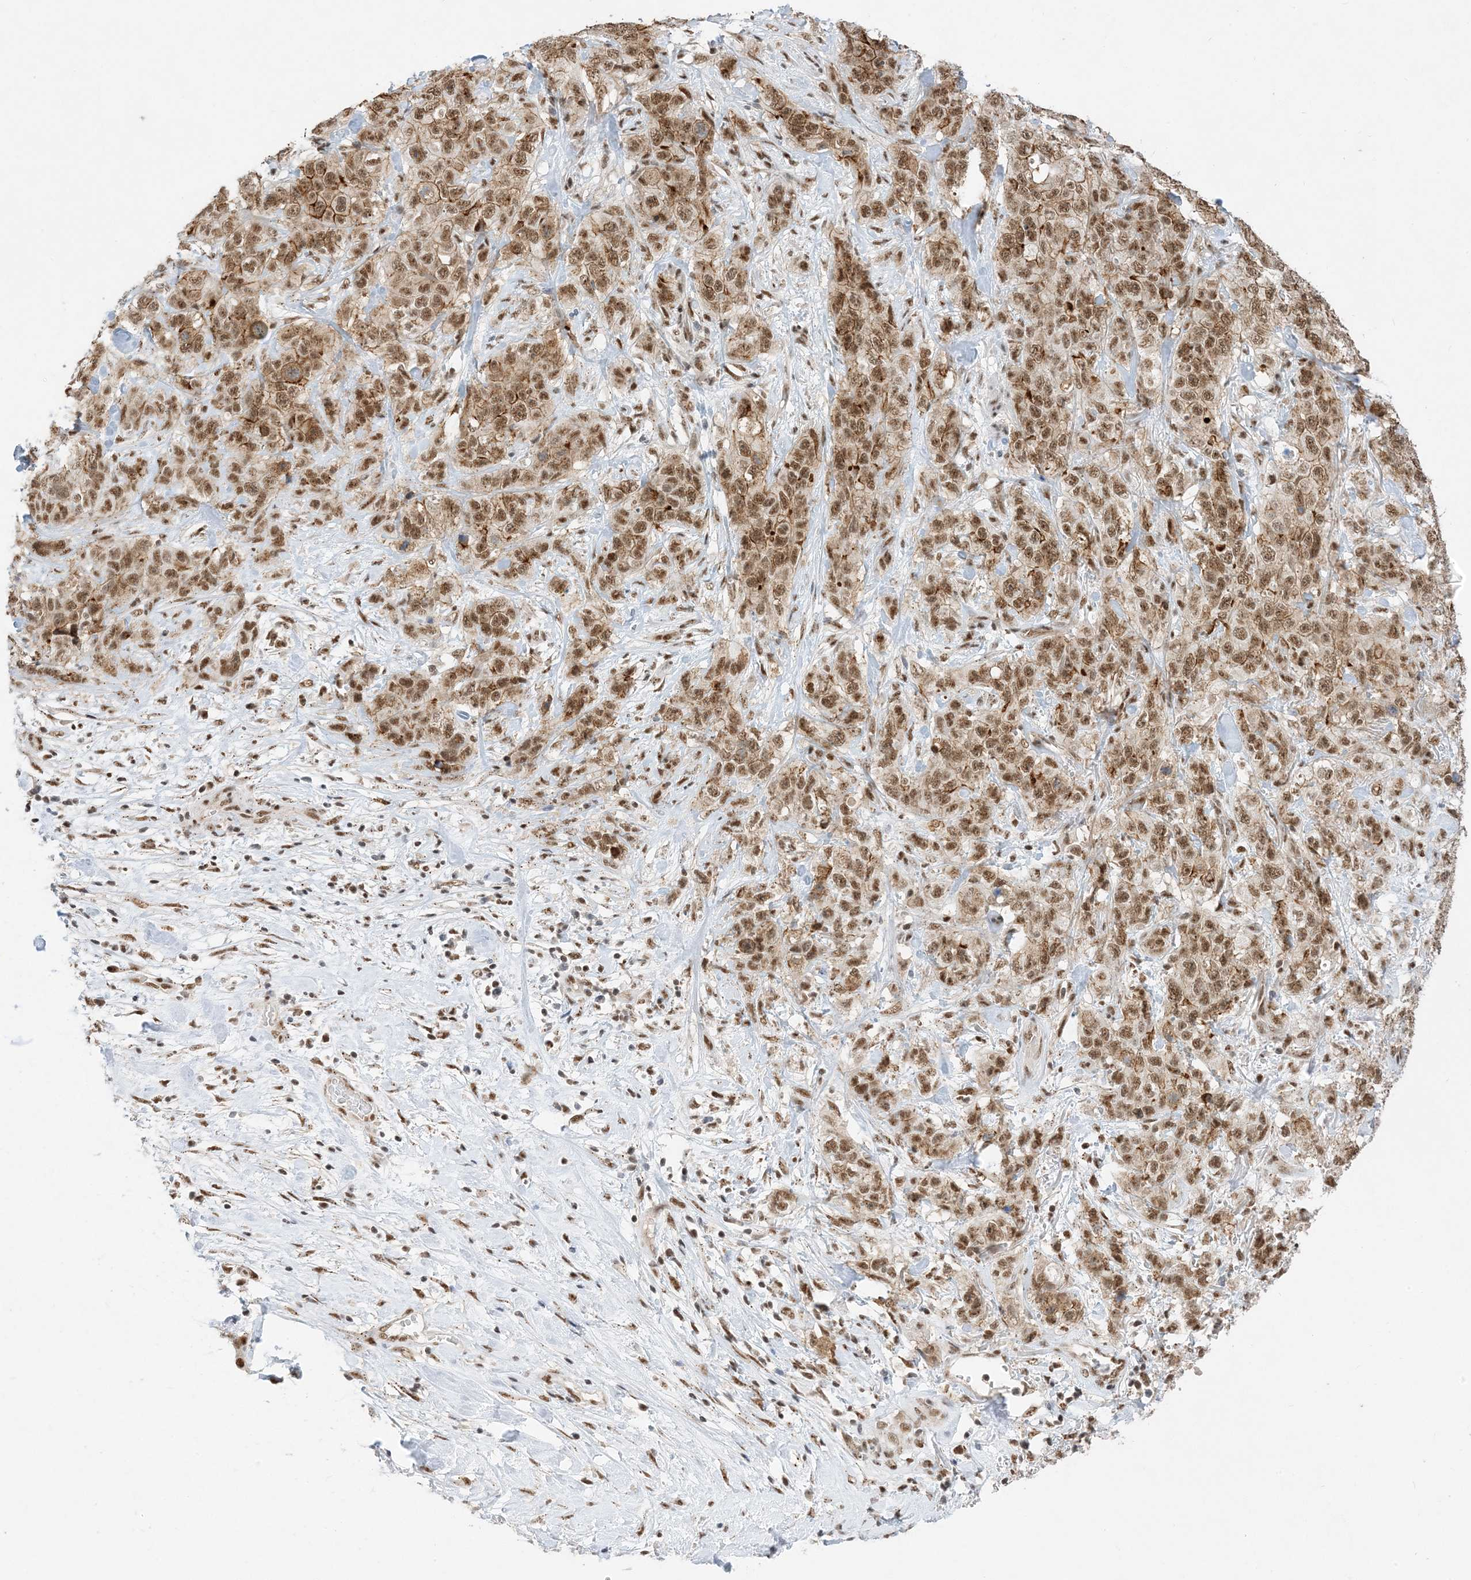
{"staining": {"intensity": "moderate", "quantity": ">75%", "location": "cytoplasmic/membranous,nuclear"}, "tissue": "stomach cancer", "cell_type": "Tumor cells", "image_type": "cancer", "snomed": [{"axis": "morphology", "description": "Adenocarcinoma, NOS"}, {"axis": "topography", "description": "Stomach"}], "caption": "Stomach cancer (adenocarcinoma) tissue exhibits moderate cytoplasmic/membranous and nuclear positivity in about >75% of tumor cells", "gene": "SF3A3", "patient": {"sex": "male", "age": 48}}